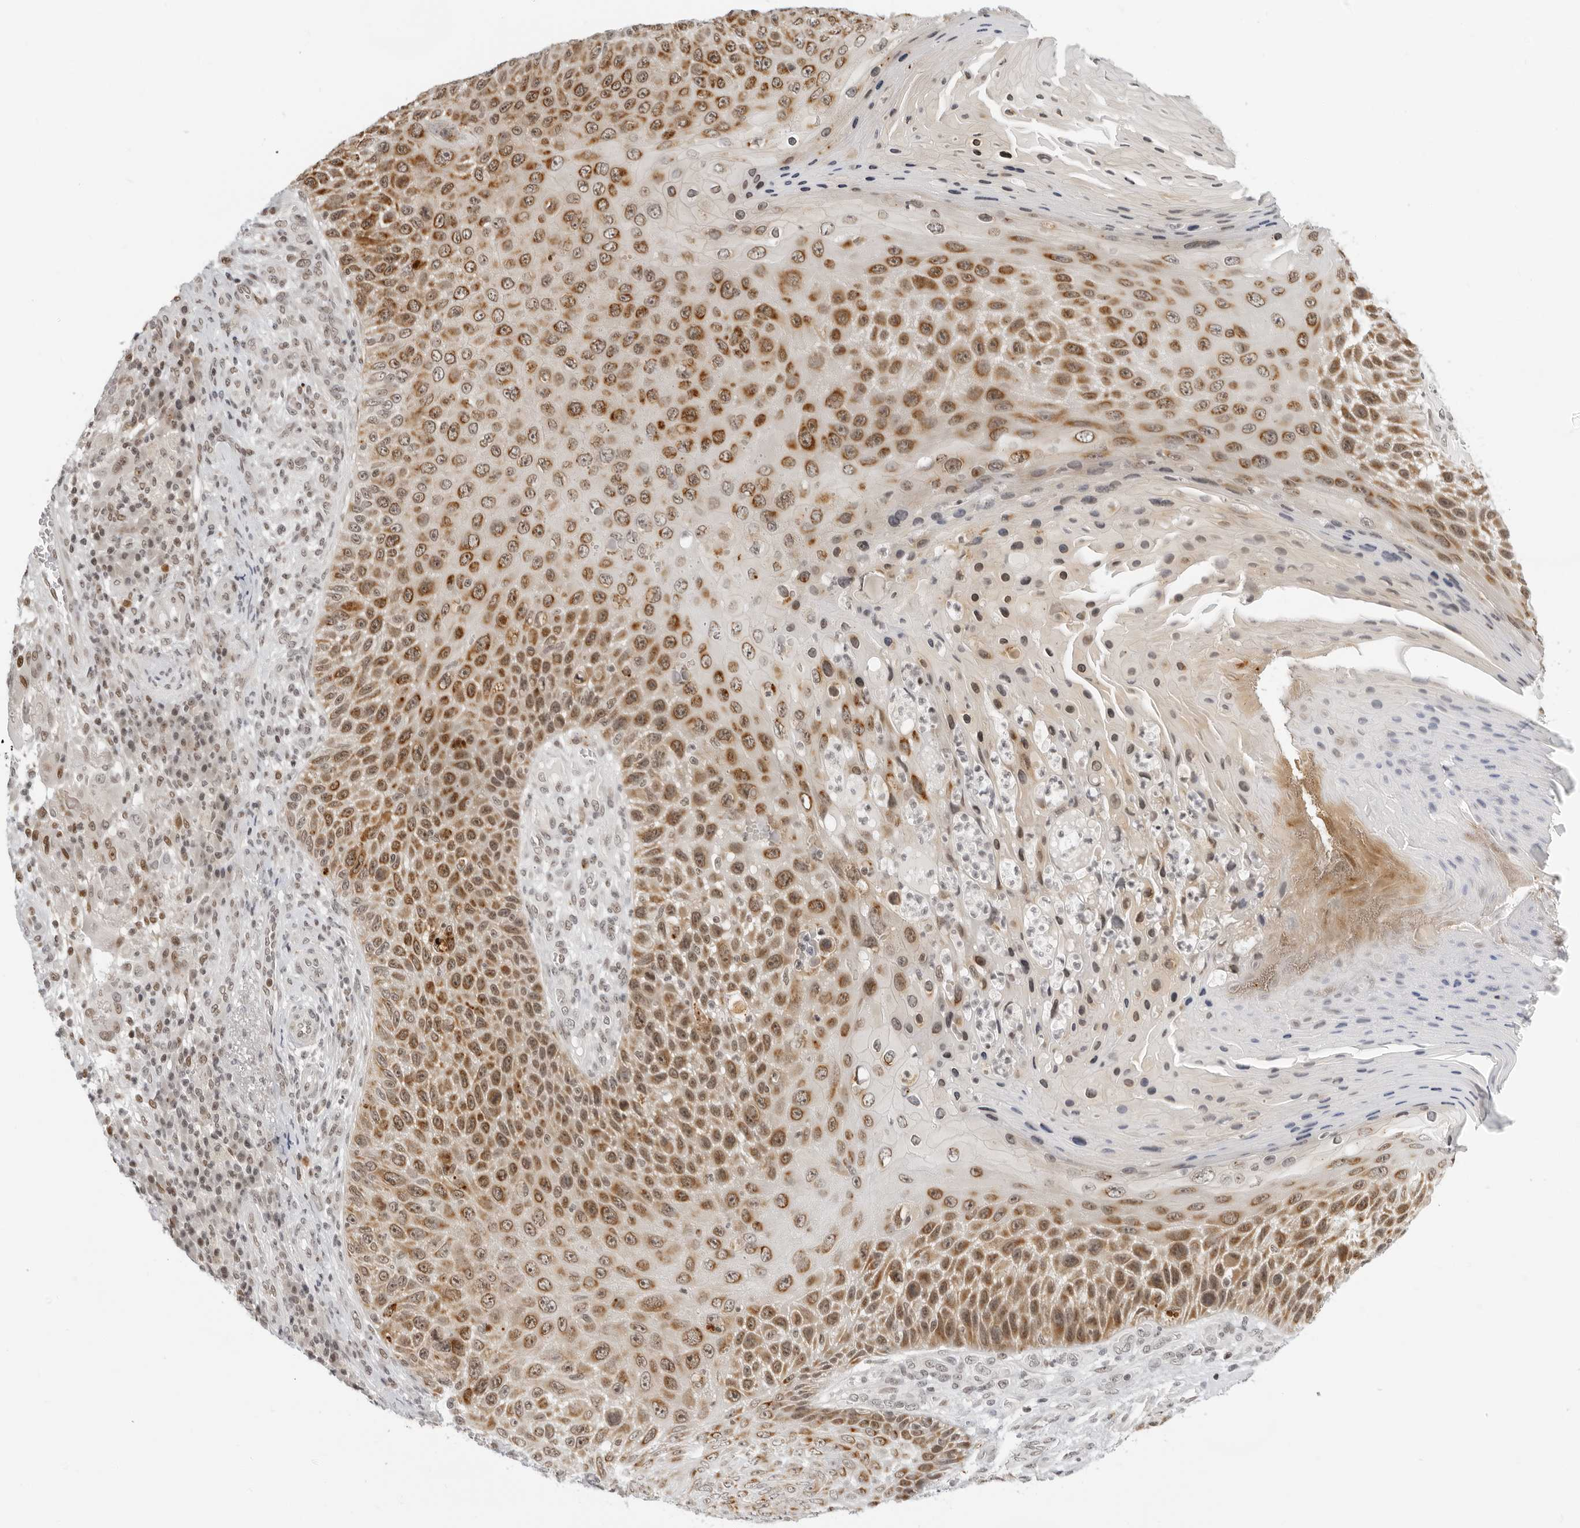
{"staining": {"intensity": "moderate", "quantity": ">75%", "location": "cytoplasmic/membranous,nuclear"}, "tissue": "skin cancer", "cell_type": "Tumor cells", "image_type": "cancer", "snomed": [{"axis": "morphology", "description": "Squamous cell carcinoma, NOS"}, {"axis": "topography", "description": "Skin"}], "caption": "Squamous cell carcinoma (skin) stained for a protein (brown) reveals moderate cytoplasmic/membranous and nuclear positive positivity in about >75% of tumor cells.", "gene": "MSH6", "patient": {"sex": "female", "age": 88}}